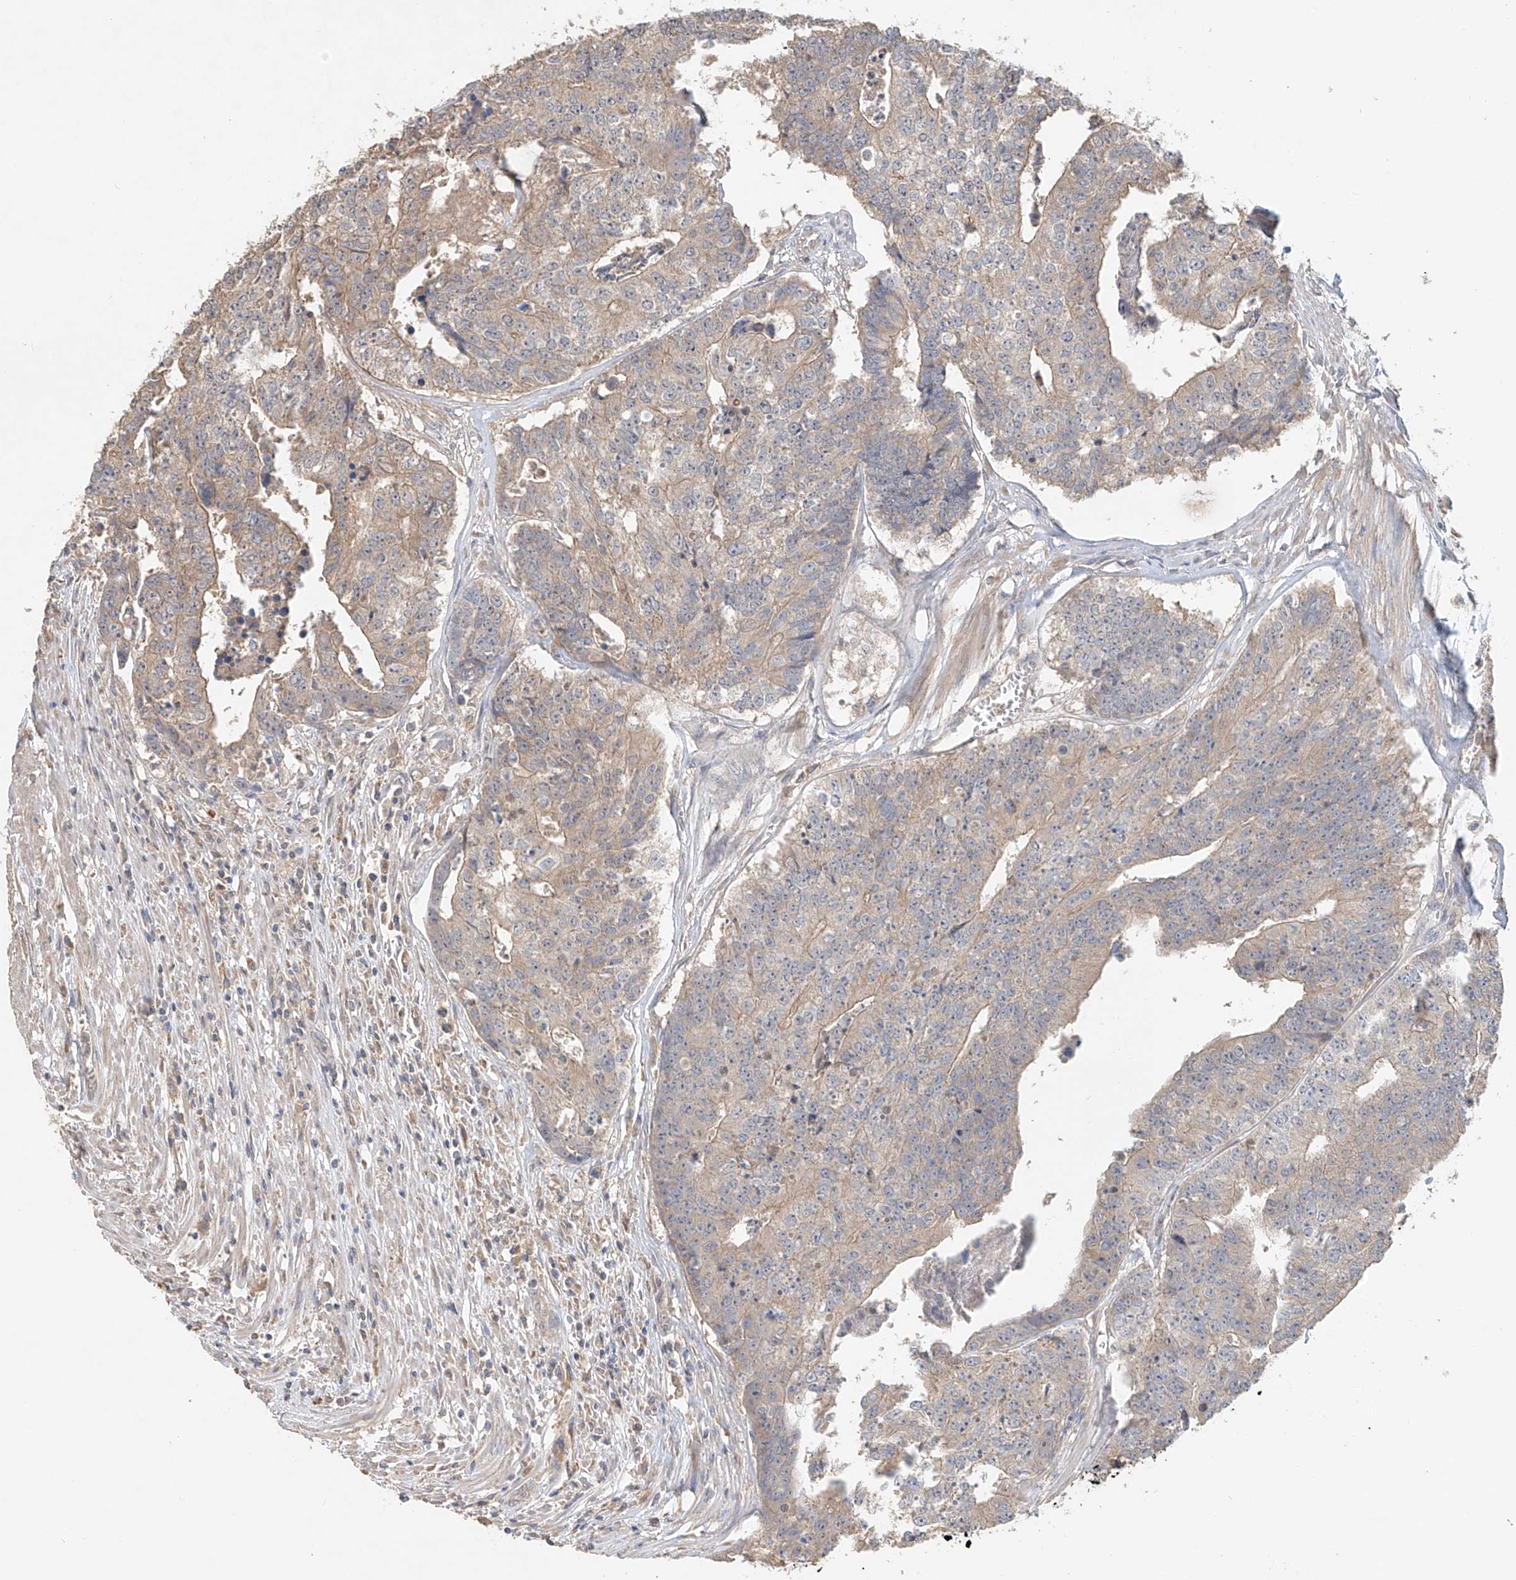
{"staining": {"intensity": "weak", "quantity": "25%-75%", "location": "cytoplasmic/membranous"}, "tissue": "colorectal cancer", "cell_type": "Tumor cells", "image_type": "cancer", "snomed": [{"axis": "morphology", "description": "Adenocarcinoma, NOS"}, {"axis": "topography", "description": "Colon"}], "caption": "Approximately 25%-75% of tumor cells in colorectal cancer (adenocarcinoma) demonstrate weak cytoplasmic/membranous protein expression as visualized by brown immunohistochemical staining.", "gene": "GNB1L", "patient": {"sex": "female", "age": 67}}